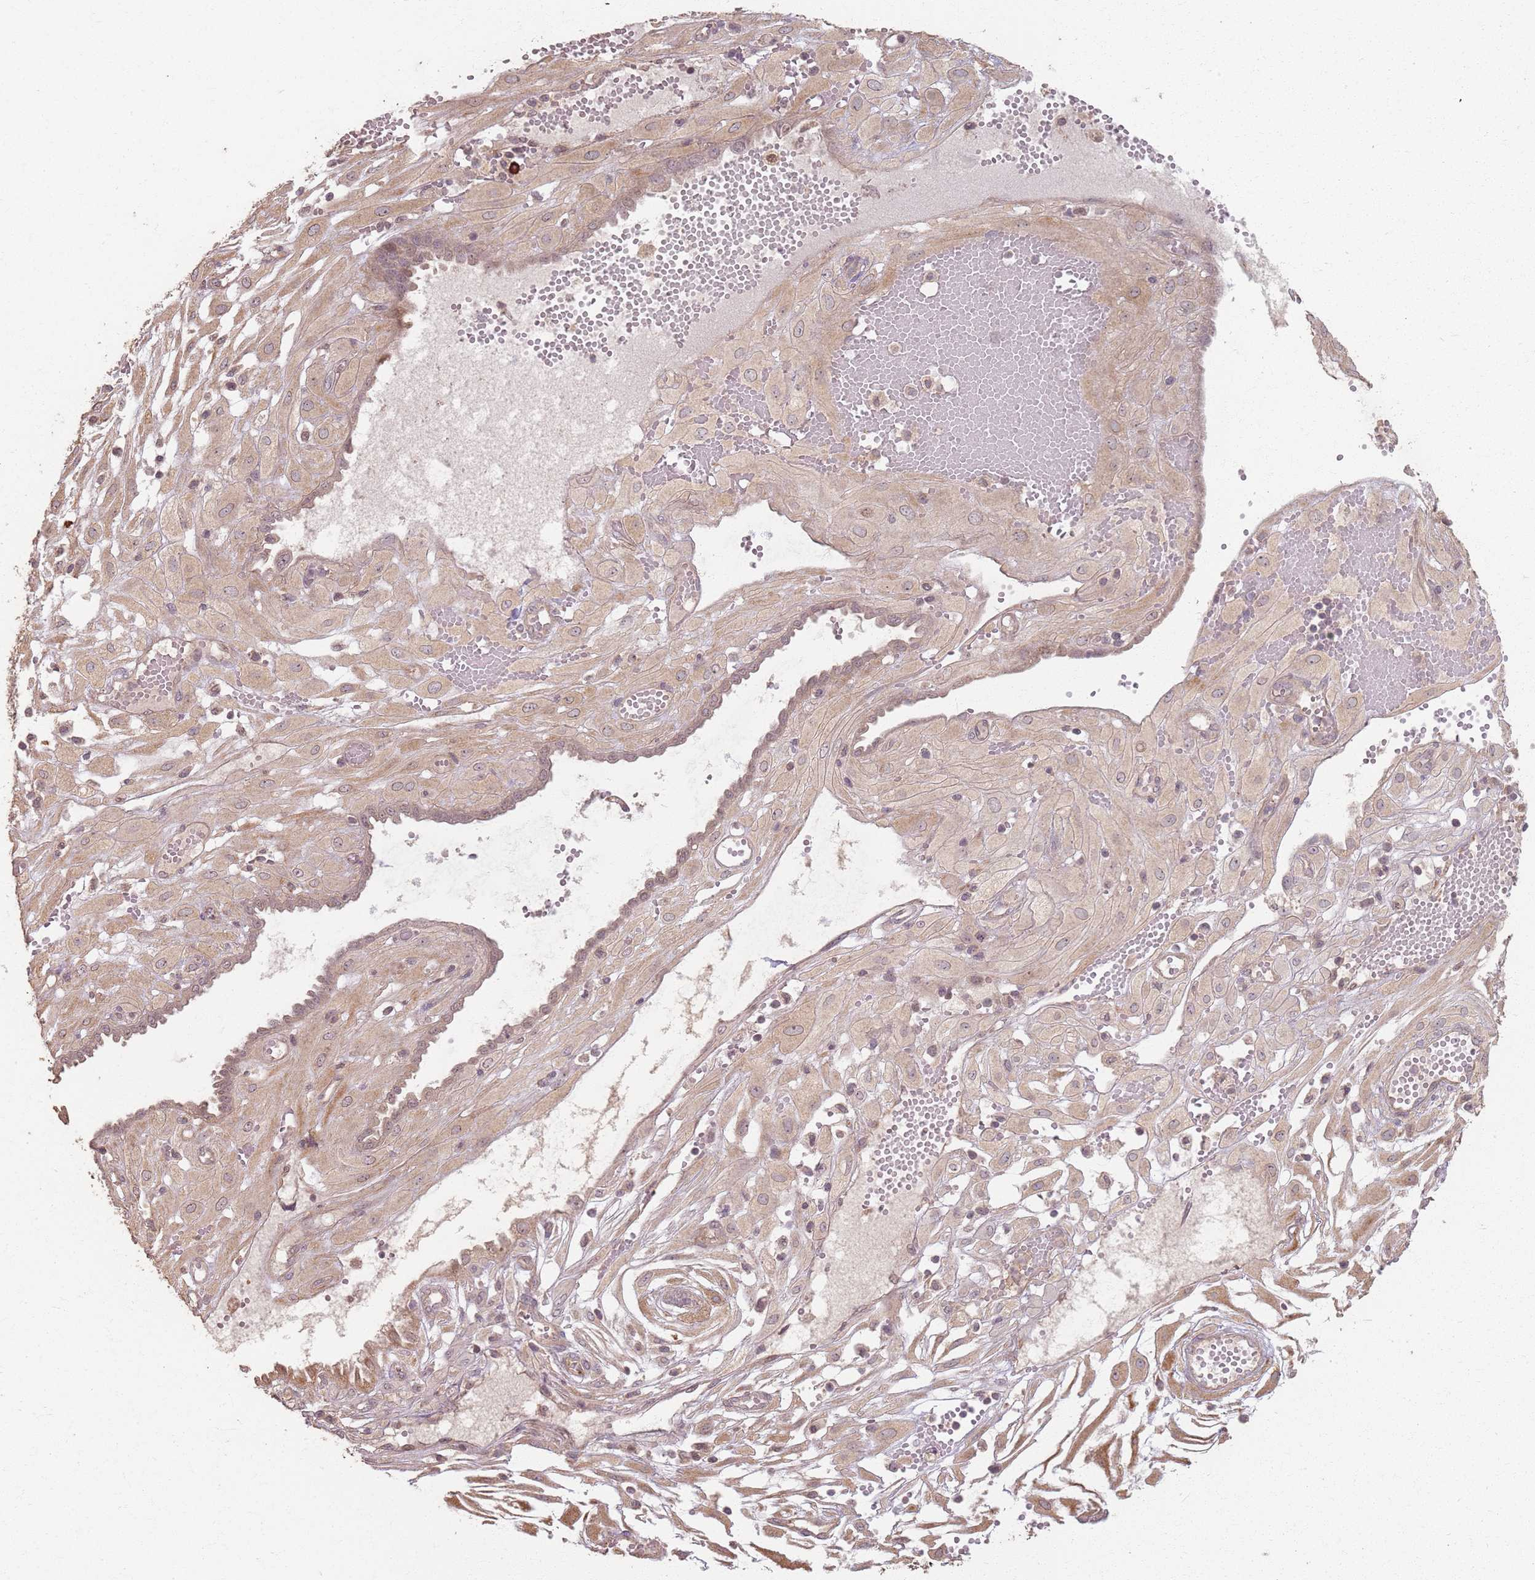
{"staining": {"intensity": "weak", "quantity": ">75%", "location": "cytoplasmic/membranous"}, "tissue": "cervical cancer", "cell_type": "Tumor cells", "image_type": "cancer", "snomed": [{"axis": "morphology", "description": "Squamous cell carcinoma, NOS"}, {"axis": "topography", "description": "Cervix"}], "caption": "Weak cytoplasmic/membranous protein staining is seen in about >75% of tumor cells in cervical cancer (squamous cell carcinoma). The protein of interest is shown in brown color, while the nuclei are stained blue.", "gene": "CCDC168", "patient": {"sex": "female", "age": 36}}